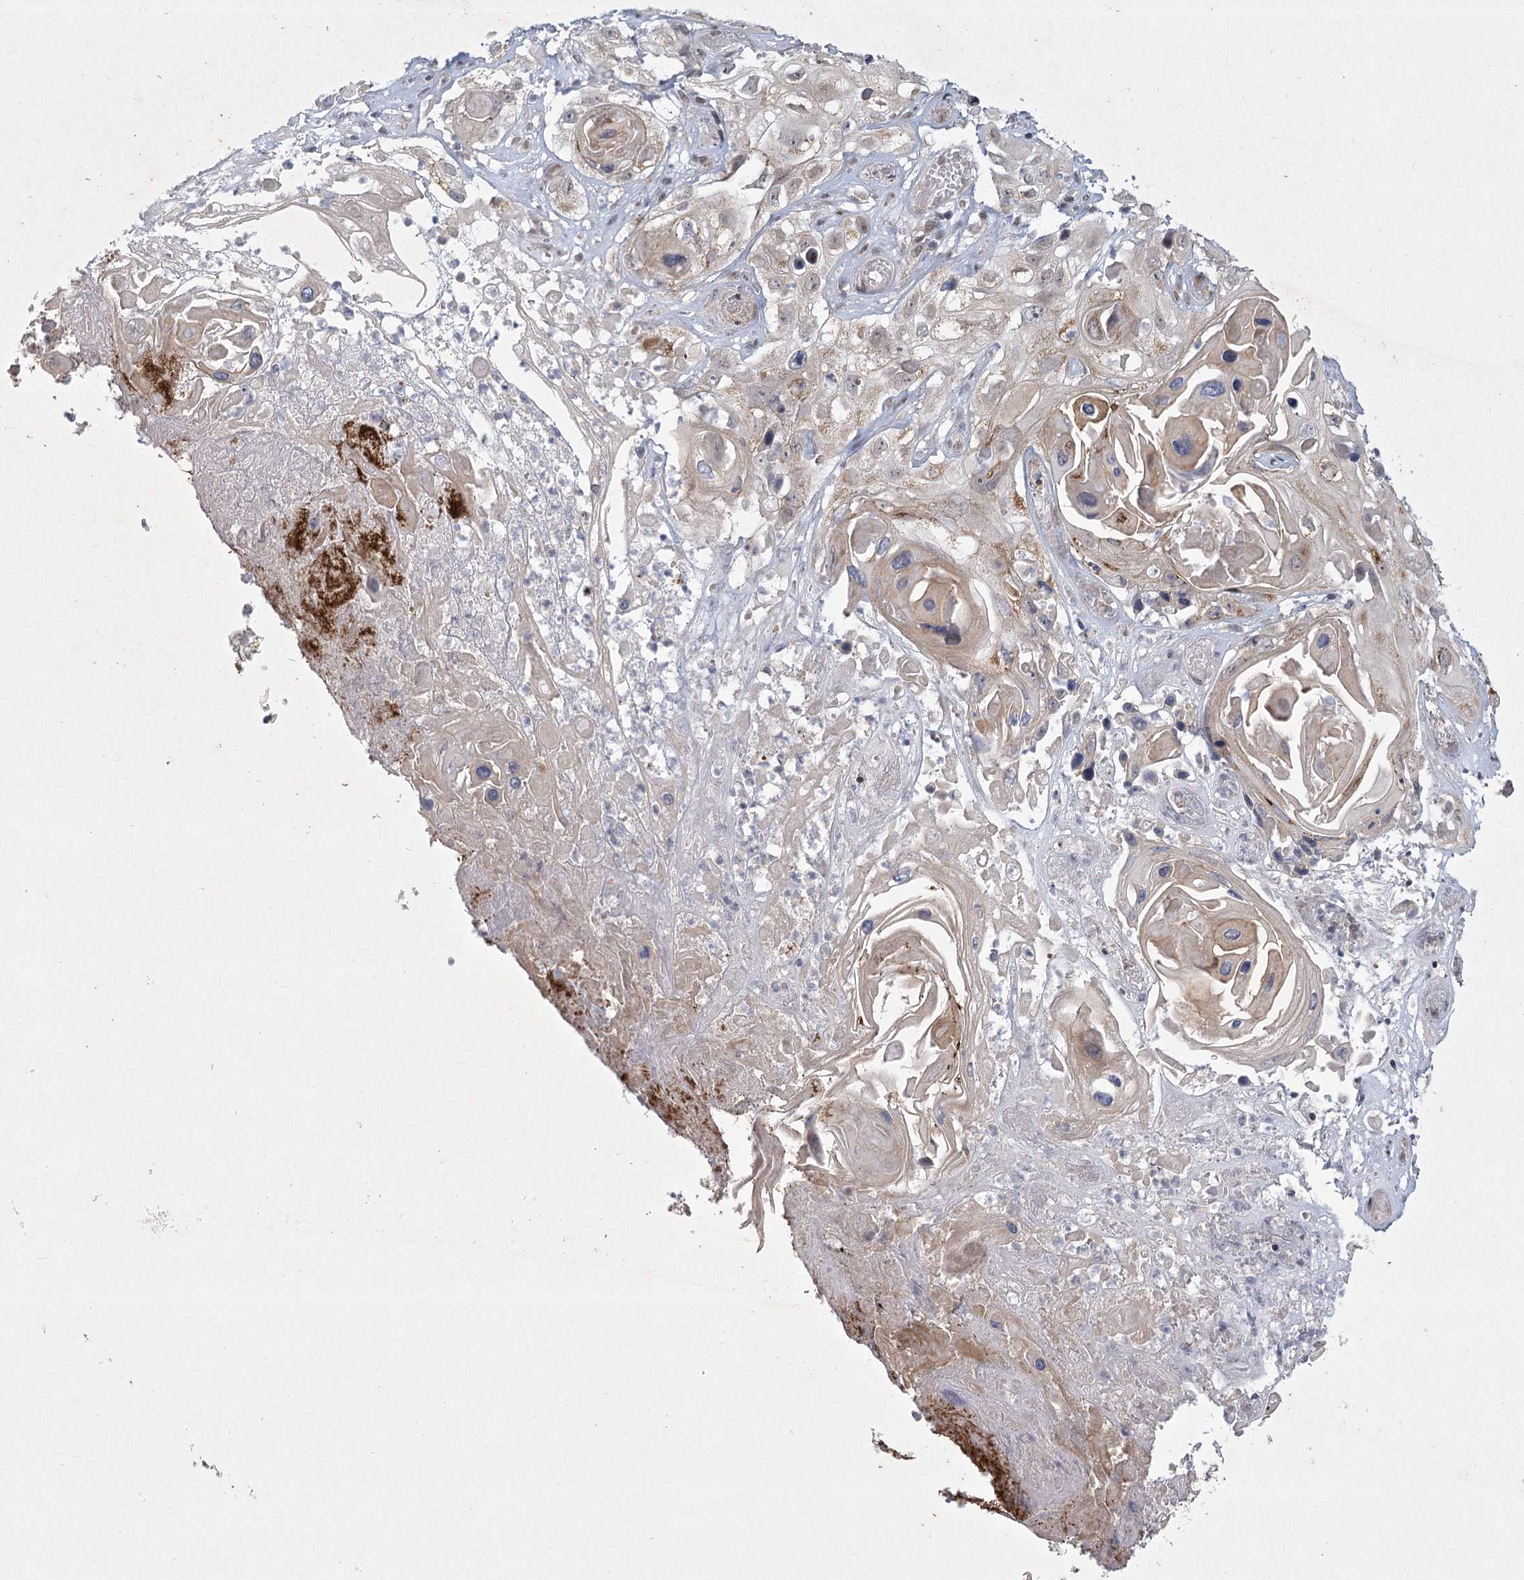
{"staining": {"intensity": "weak", "quantity": ">75%", "location": "cytoplasmic/membranous"}, "tissue": "skin cancer", "cell_type": "Tumor cells", "image_type": "cancer", "snomed": [{"axis": "morphology", "description": "Squamous cell carcinoma, NOS"}, {"axis": "topography", "description": "Skin"}], "caption": "This micrograph reveals immunohistochemistry staining of human skin squamous cell carcinoma, with low weak cytoplasmic/membranous staining in approximately >75% of tumor cells.", "gene": "CIB4", "patient": {"sex": "male", "age": 55}}